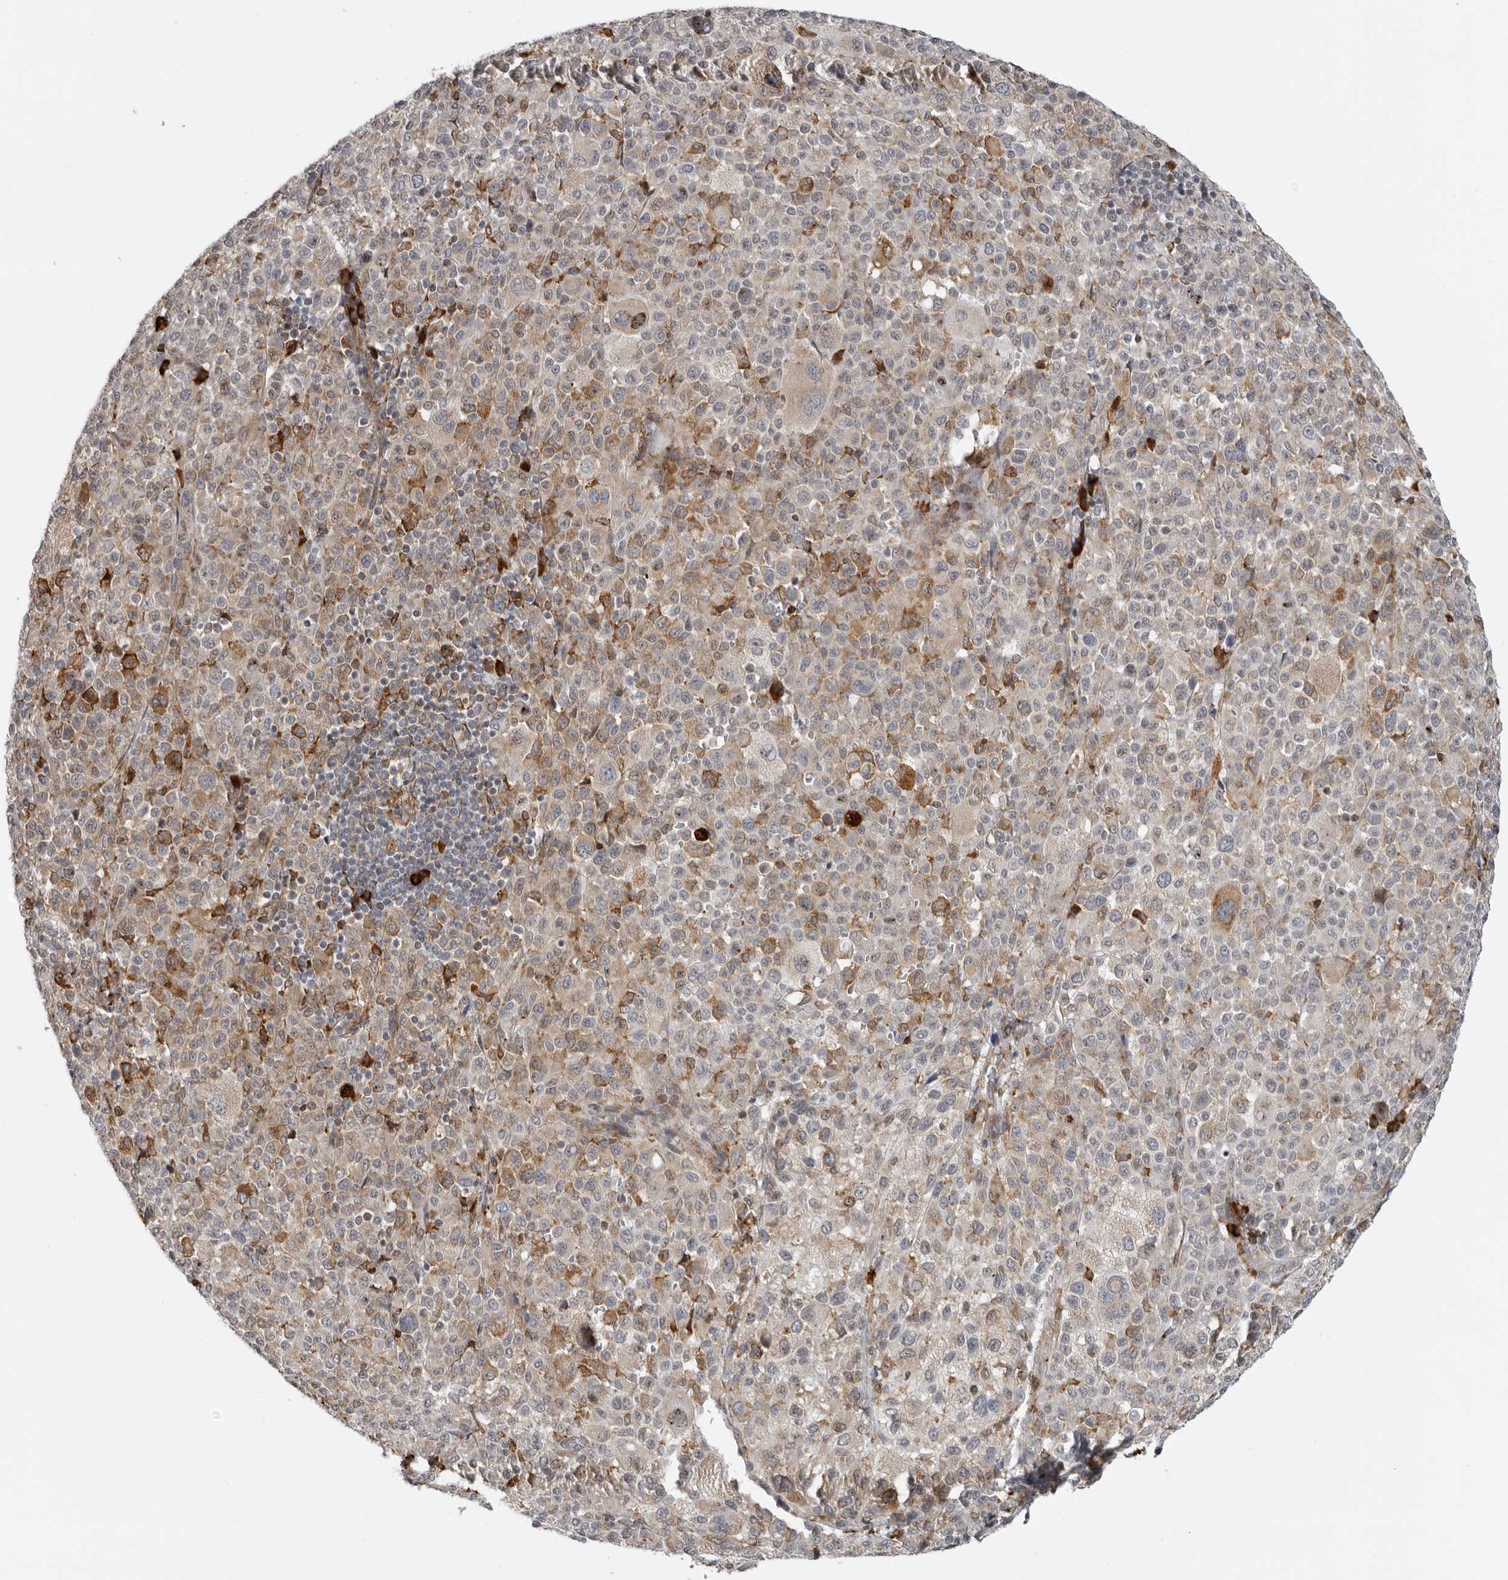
{"staining": {"intensity": "moderate", "quantity": "<25%", "location": "cytoplasmic/membranous"}, "tissue": "melanoma", "cell_type": "Tumor cells", "image_type": "cancer", "snomed": [{"axis": "morphology", "description": "Malignant melanoma, Metastatic site"}, {"axis": "topography", "description": "Skin"}], "caption": "High-power microscopy captured an immunohistochemistry (IHC) photomicrograph of melanoma, revealing moderate cytoplasmic/membranous positivity in approximately <25% of tumor cells.", "gene": "ALPK2", "patient": {"sex": "female", "age": 74}}